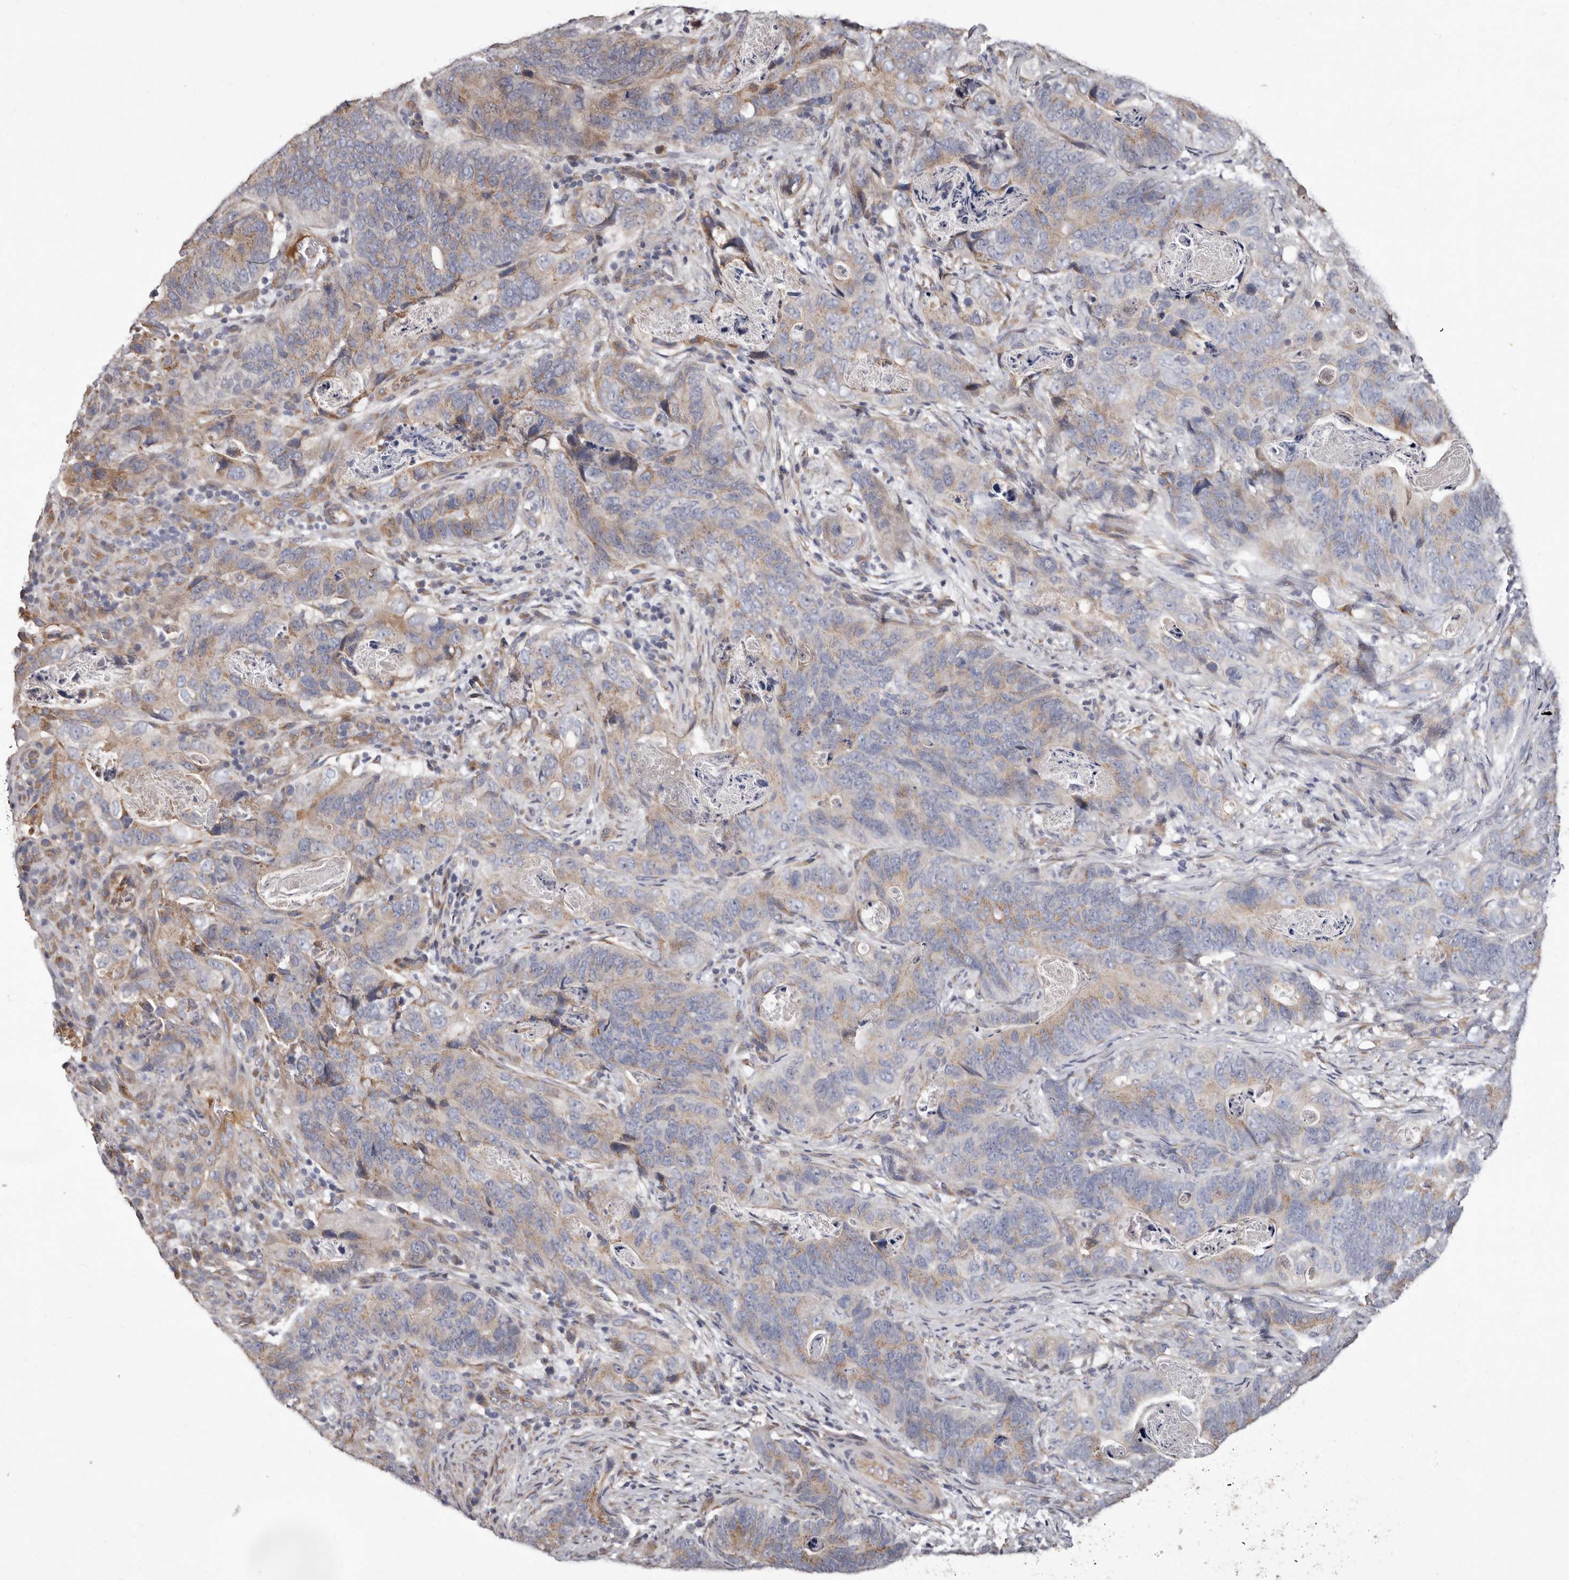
{"staining": {"intensity": "weak", "quantity": "25%-75%", "location": "cytoplasmic/membranous"}, "tissue": "stomach cancer", "cell_type": "Tumor cells", "image_type": "cancer", "snomed": [{"axis": "morphology", "description": "Normal tissue, NOS"}, {"axis": "morphology", "description": "Adenocarcinoma, NOS"}, {"axis": "topography", "description": "Stomach"}], "caption": "An immunohistochemistry (IHC) histopathology image of tumor tissue is shown. Protein staining in brown shows weak cytoplasmic/membranous positivity in stomach cancer within tumor cells. (brown staining indicates protein expression, while blue staining denotes nuclei).", "gene": "ASIC5", "patient": {"sex": "female", "age": 89}}